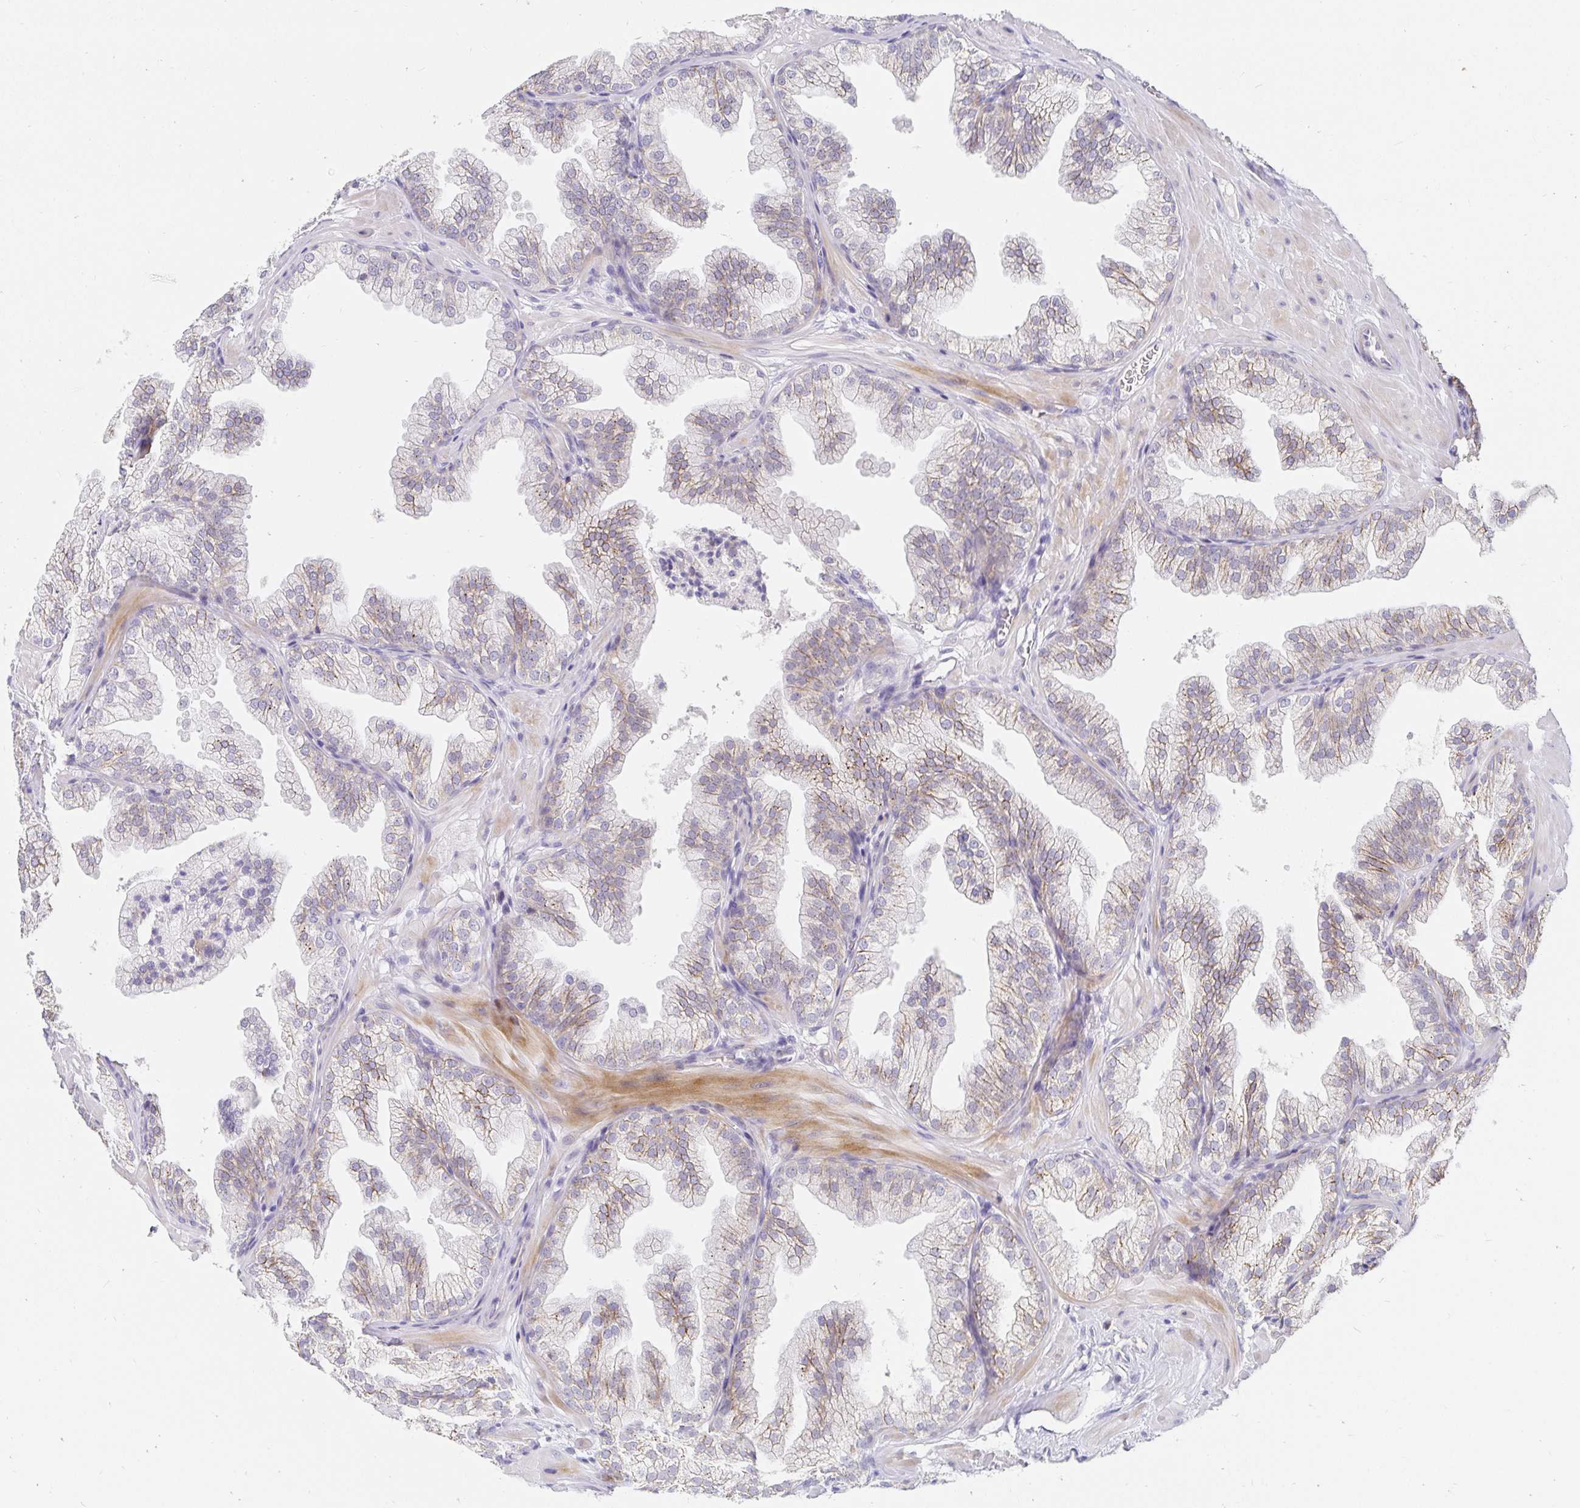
{"staining": {"intensity": "weak", "quantity": "25%-75%", "location": "cytoplasmic/membranous"}, "tissue": "prostate", "cell_type": "Glandular cells", "image_type": "normal", "snomed": [{"axis": "morphology", "description": "Normal tissue, NOS"}, {"axis": "topography", "description": "Prostate"}], "caption": "Glandular cells show weak cytoplasmic/membranous positivity in about 25%-75% of cells in benign prostate.", "gene": "PDX1", "patient": {"sex": "male", "age": 37}}